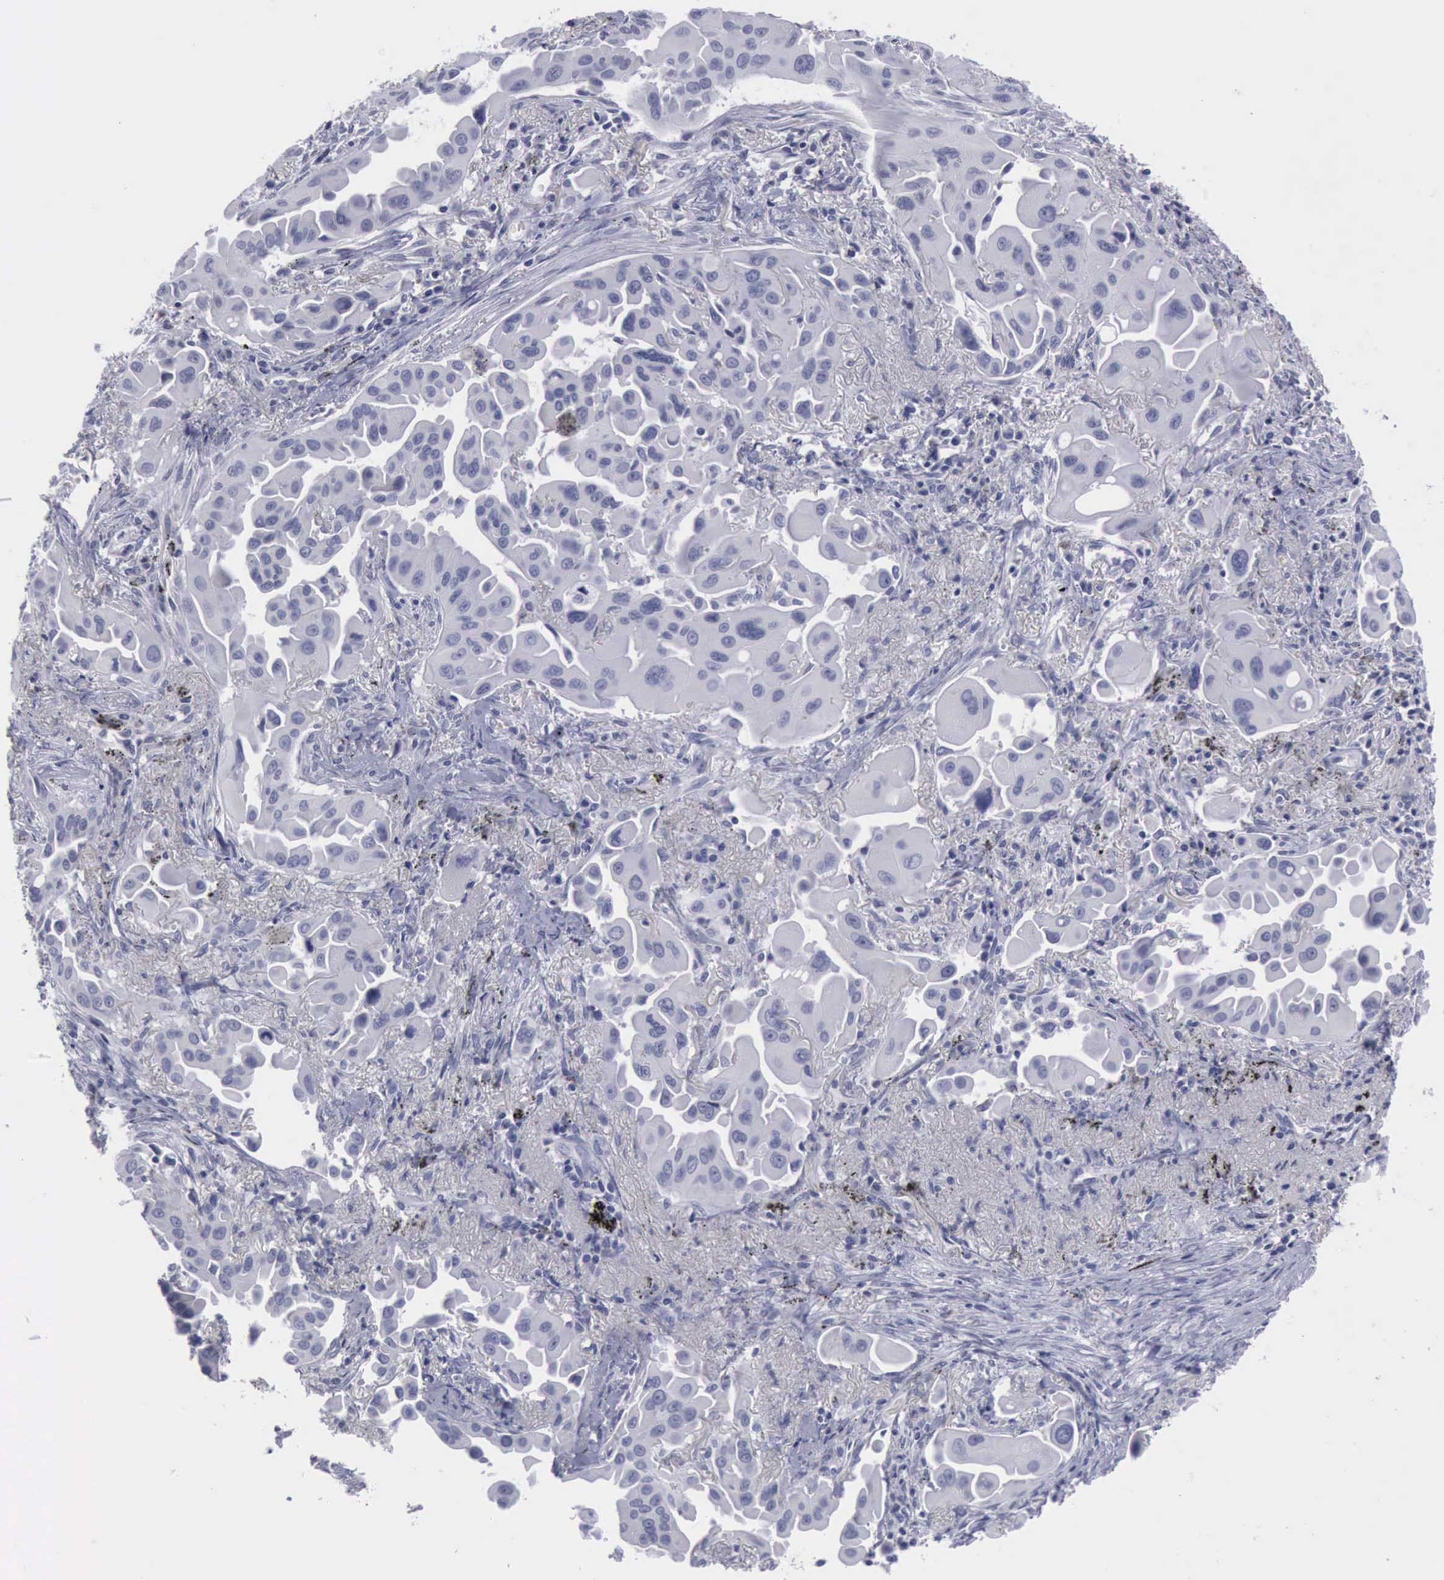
{"staining": {"intensity": "negative", "quantity": "none", "location": "none"}, "tissue": "lung cancer", "cell_type": "Tumor cells", "image_type": "cancer", "snomed": [{"axis": "morphology", "description": "Adenocarcinoma, NOS"}, {"axis": "topography", "description": "Lung"}], "caption": "High power microscopy image of an immunohistochemistry (IHC) micrograph of adenocarcinoma (lung), revealing no significant staining in tumor cells.", "gene": "KRT13", "patient": {"sex": "male", "age": 68}}